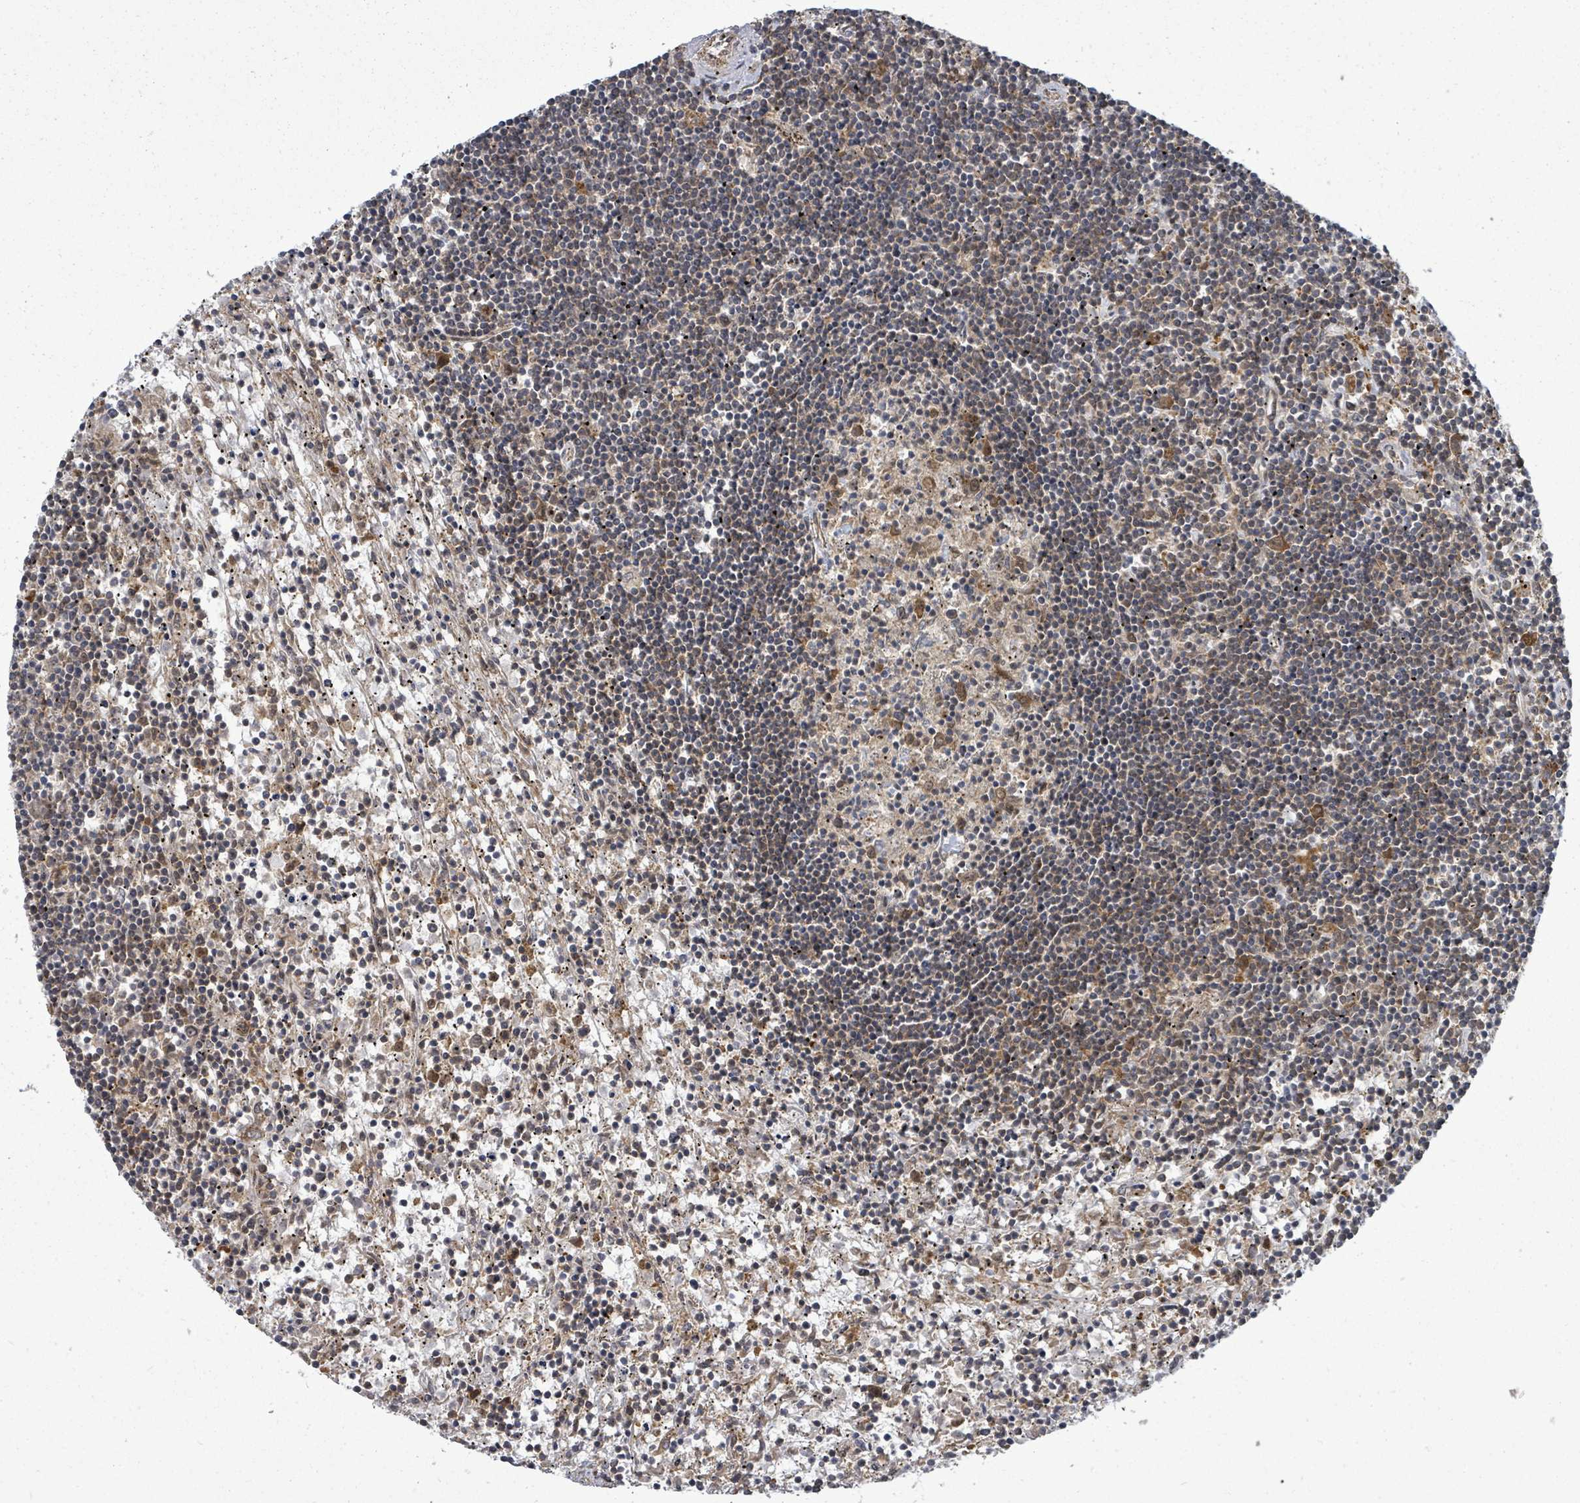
{"staining": {"intensity": "moderate", "quantity": "<25%", "location": "cytoplasmic/membranous"}, "tissue": "lymphoma", "cell_type": "Tumor cells", "image_type": "cancer", "snomed": [{"axis": "morphology", "description": "Malignant lymphoma, non-Hodgkin's type, Low grade"}, {"axis": "topography", "description": "Spleen"}], "caption": "There is low levels of moderate cytoplasmic/membranous expression in tumor cells of malignant lymphoma, non-Hodgkin's type (low-grade), as demonstrated by immunohistochemical staining (brown color).", "gene": "EIF3C", "patient": {"sex": "male", "age": 76}}